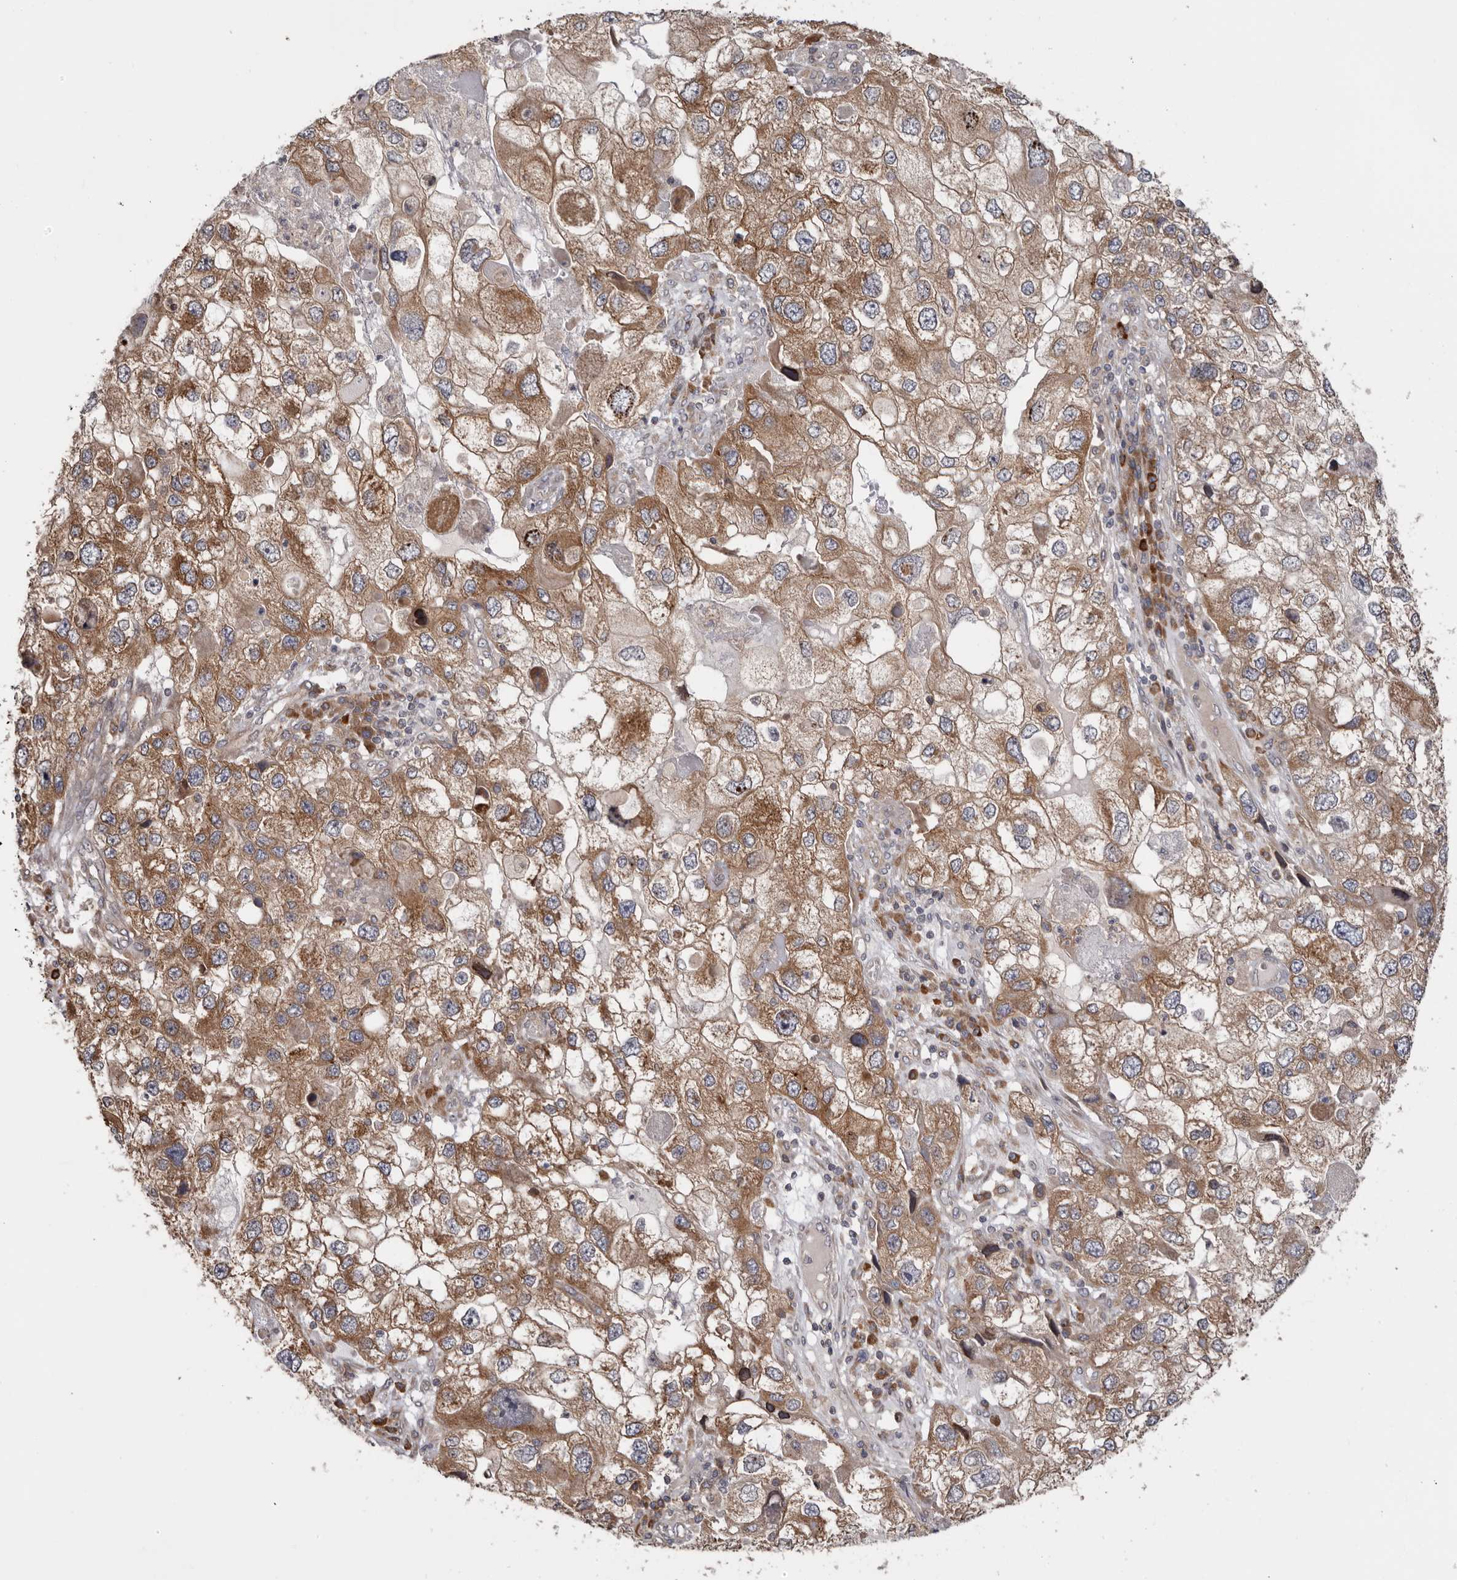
{"staining": {"intensity": "moderate", "quantity": ">75%", "location": "cytoplasmic/membranous"}, "tissue": "endometrial cancer", "cell_type": "Tumor cells", "image_type": "cancer", "snomed": [{"axis": "morphology", "description": "Adenocarcinoma, NOS"}, {"axis": "topography", "description": "Endometrium"}], "caption": "A brown stain shows moderate cytoplasmic/membranous staining of a protein in human endometrial cancer (adenocarcinoma) tumor cells. The protein is stained brown, and the nuclei are stained in blue (DAB IHC with brightfield microscopy, high magnification).", "gene": "TMUB1", "patient": {"sex": "female", "age": 49}}